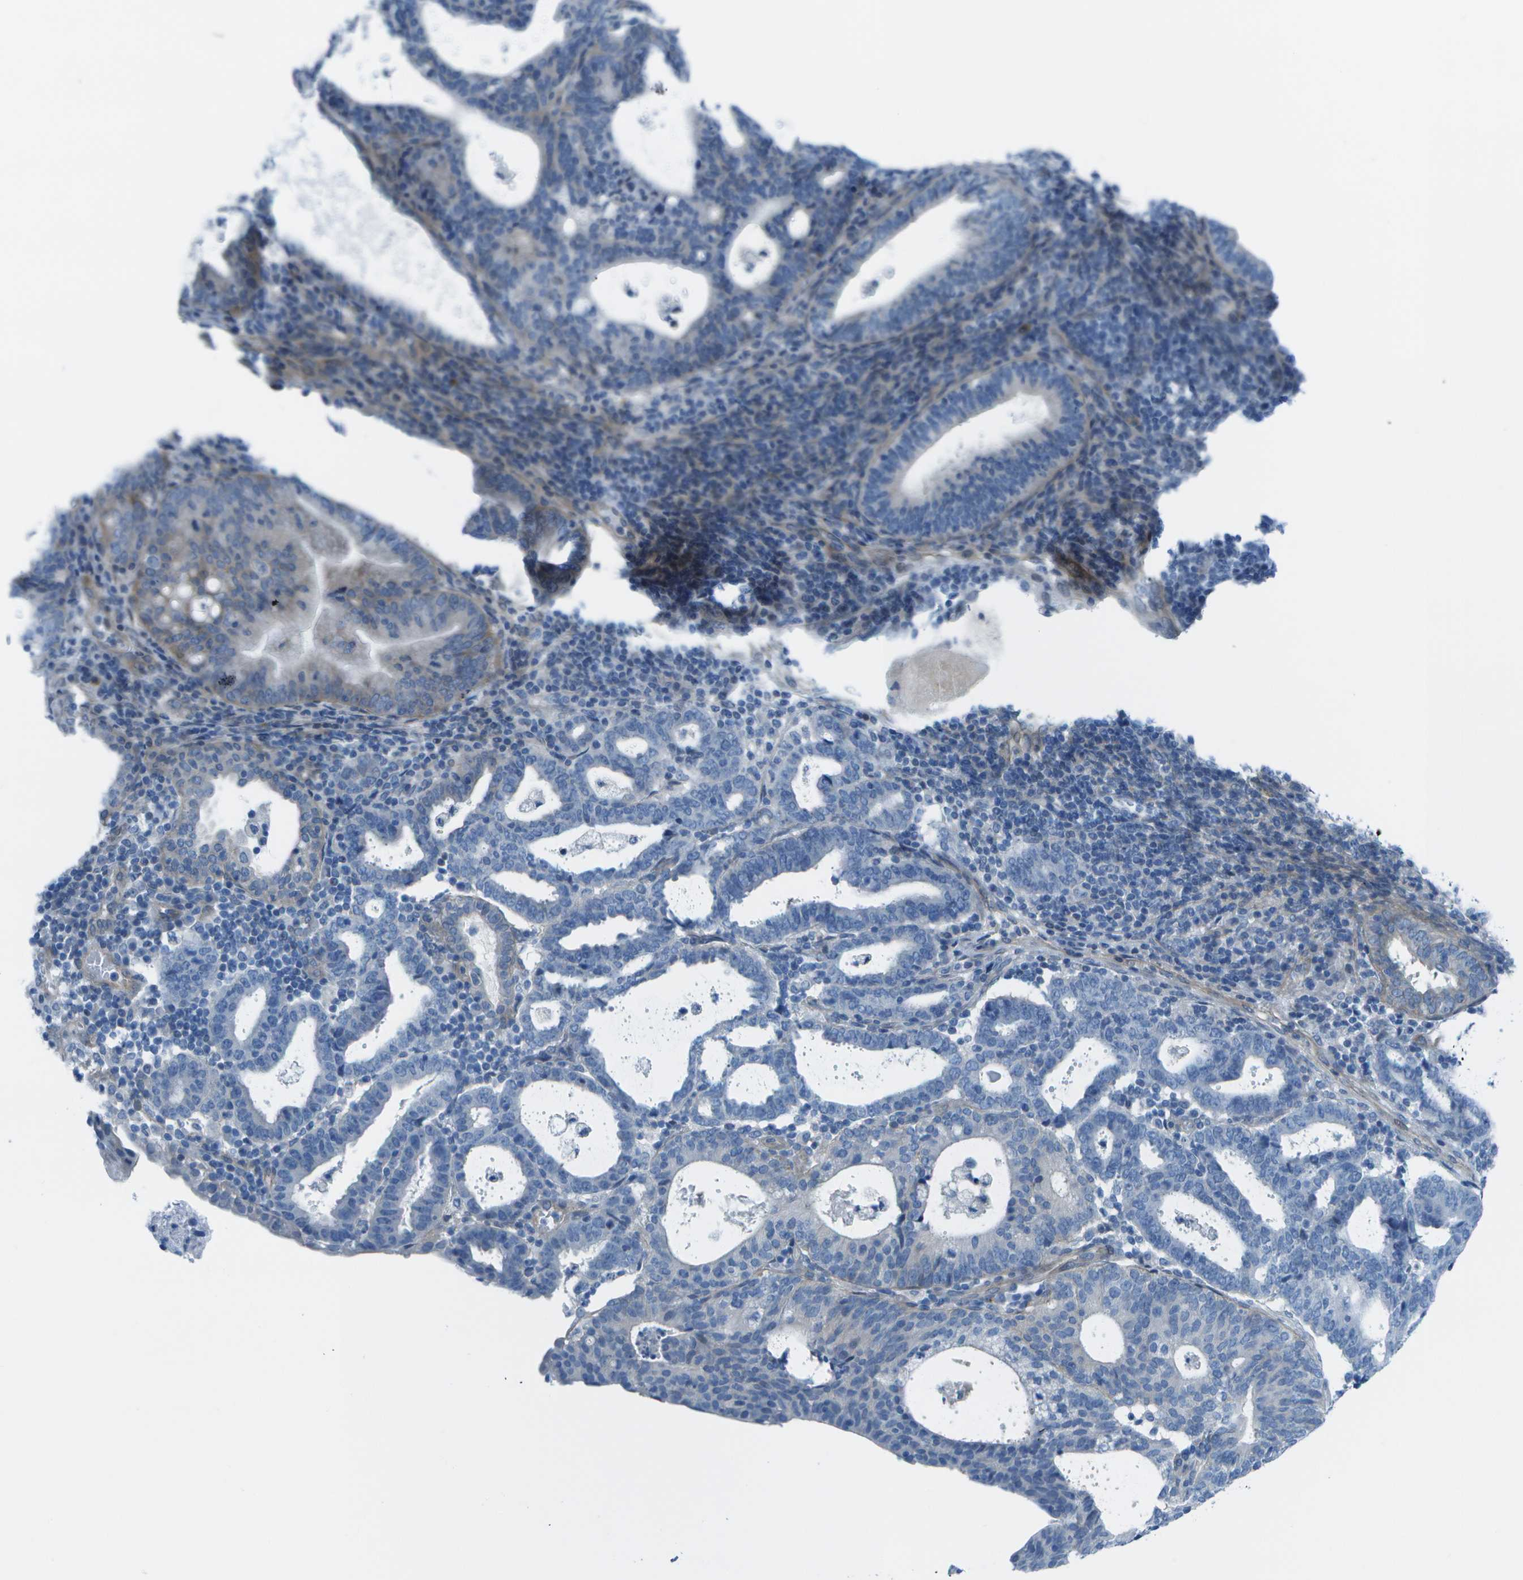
{"staining": {"intensity": "negative", "quantity": "none", "location": "none"}, "tissue": "endometrial cancer", "cell_type": "Tumor cells", "image_type": "cancer", "snomed": [{"axis": "morphology", "description": "Adenocarcinoma, NOS"}, {"axis": "topography", "description": "Uterus"}], "caption": "Tumor cells are negative for brown protein staining in endometrial cancer.", "gene": "SORBS3", "patient": {"sex": "female", "age": 83}}